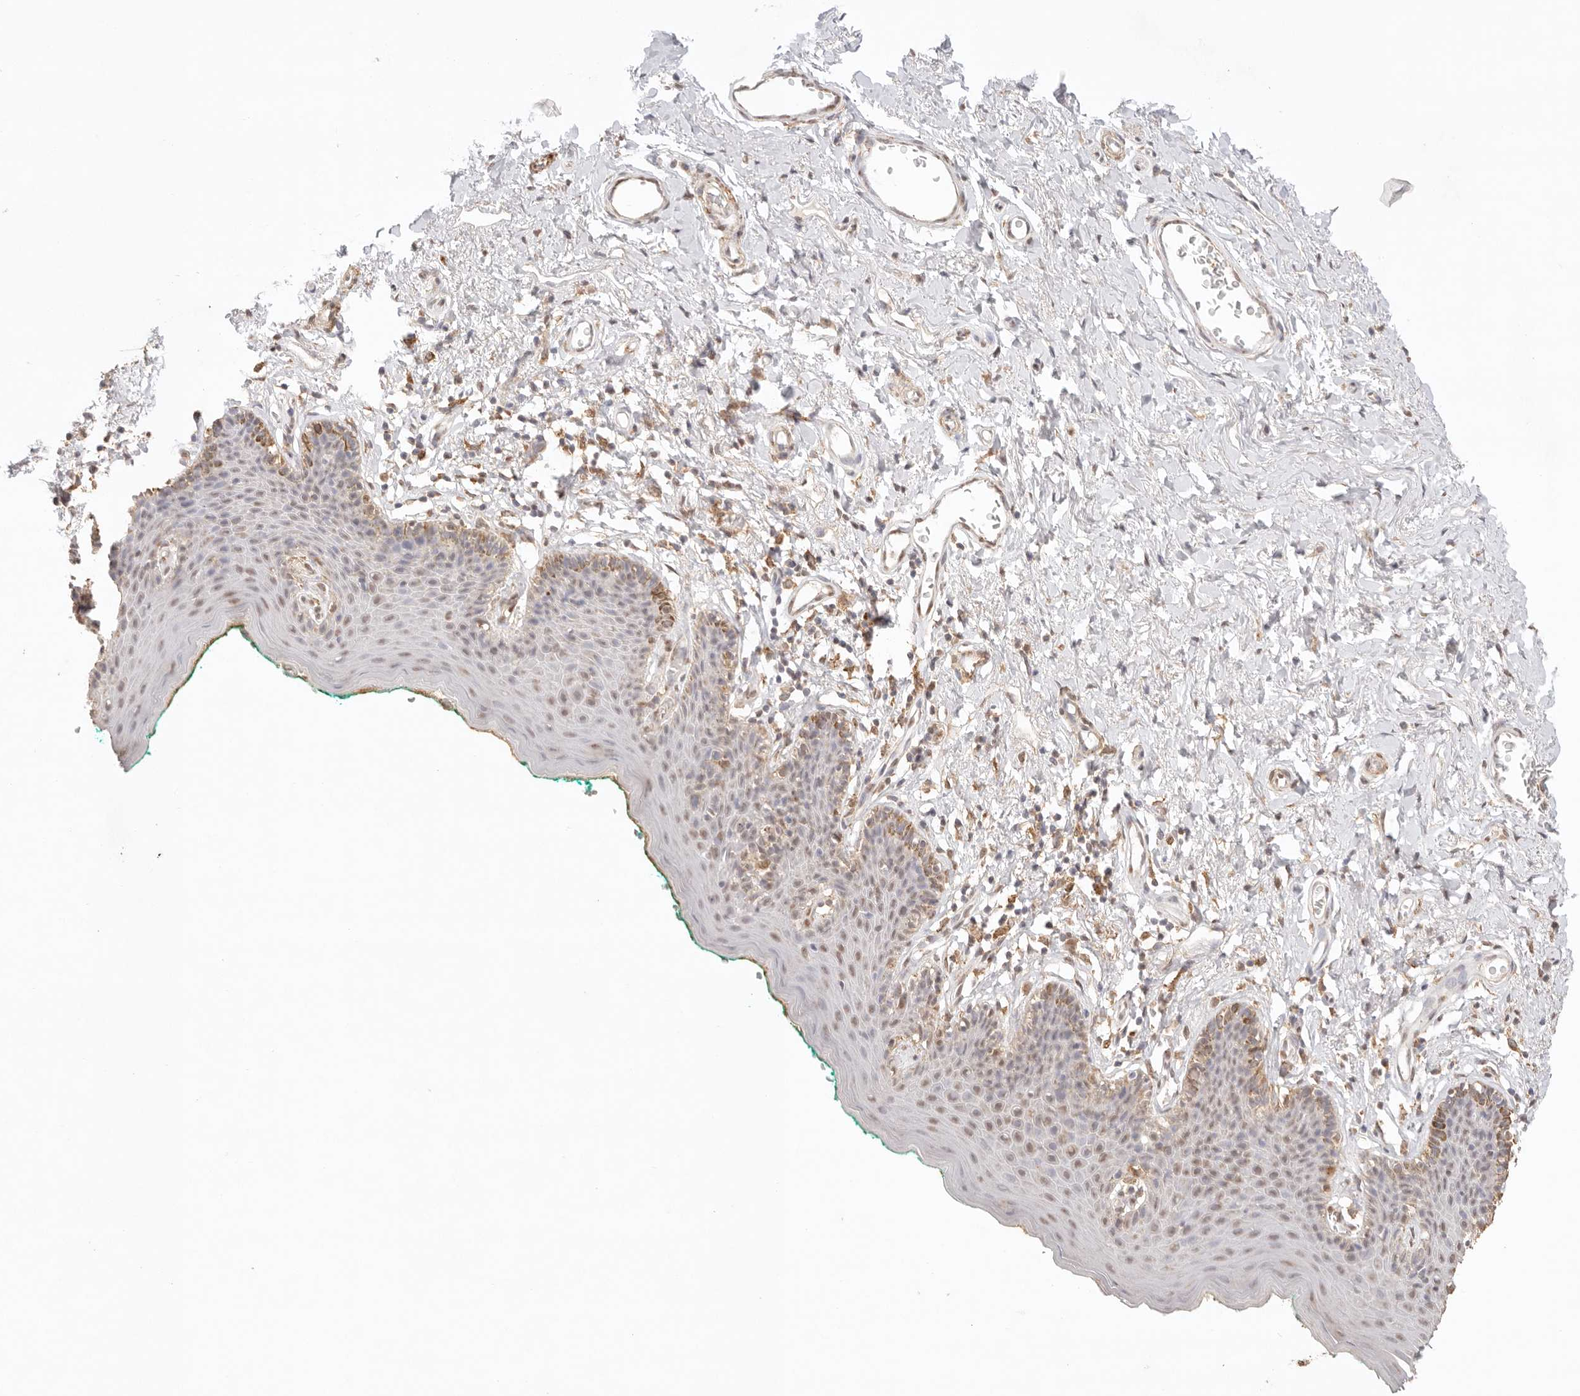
{"staining": {"intensity": "moderate", "quantity": "25%-75%", "location": "cytoplasmic/membranous,nuclear"}, "tissue": "skin", "cell_type": "Epidermal cells", "image_type": "normal", "snomed": [{"axis": "morphology", "description": "Normal tissue, NOS"}, {"axis": "topography", "description": "Vulva"}], "caption": "IHC staining of benign skin, which displays medium levels of moderate cytoplasmic/membranous,nuclear positivity in approximately 25%-75% of epidermal cells indicating moderate cytoplasmic/membranous,nuclear protein expression. The staining was performed using DAB (3,3'-diaminobenzidine) (brown) for protein detection and nuclei were counterstained in hematoxylin (blue).", "gene": "IL1R2", "patient": {"sex": "female", "age": 66}}